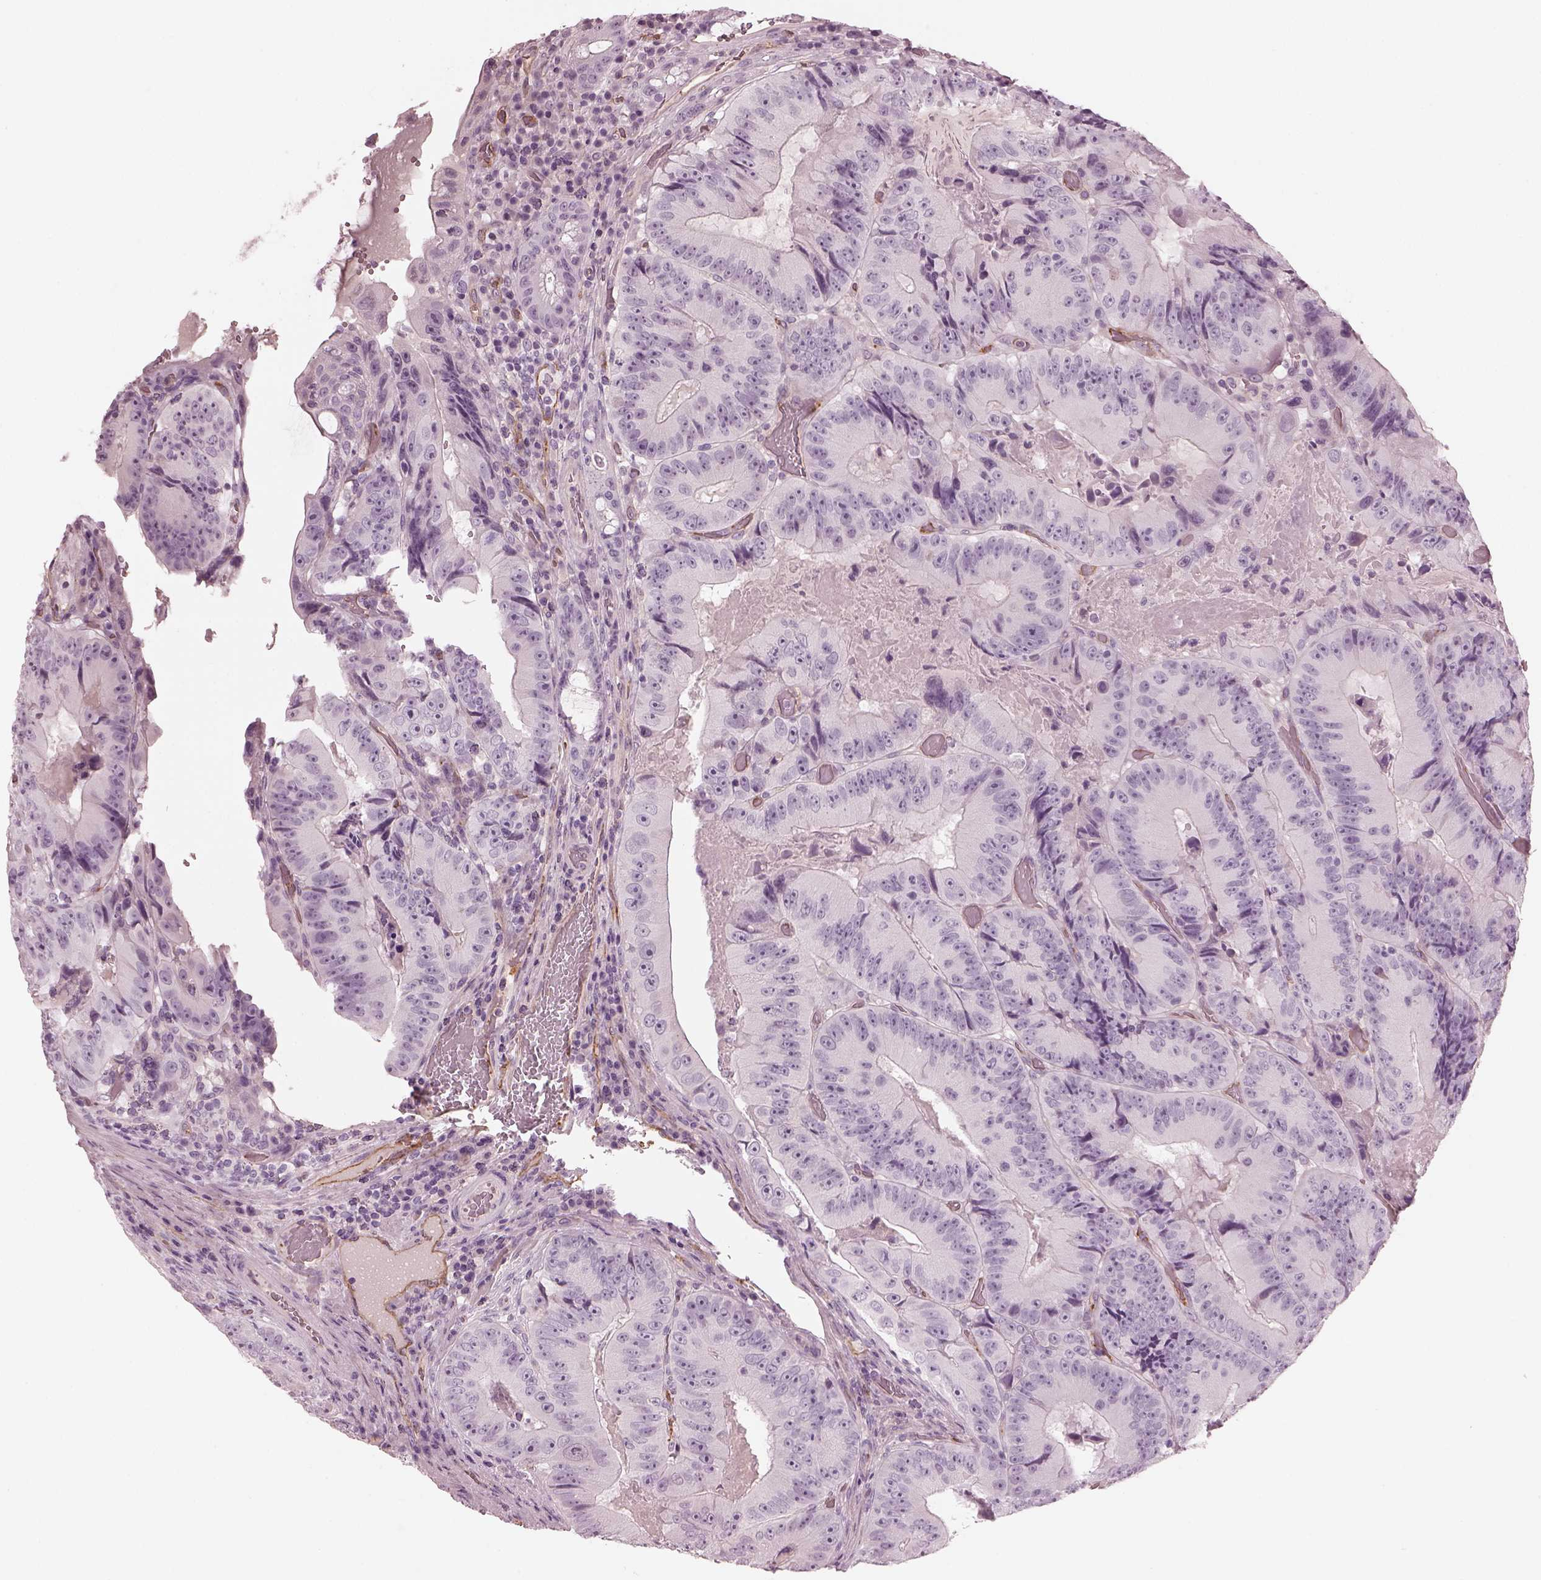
{"staining": {"intensity": "negative", "quantity": "none", "location": "none"}, "tissue": "colorectal cancer", "cell_type": "Tumor cells", "image_type": "cancer", "snomed": [{"axis": "morphology", "description": "Adenocarcinoma, NOS"}, {"axis": "topography", "description": "Colon"}], "caption": "High magnification brightfield microscopy of colorectal cancer (adenocarcinoma) stained with DAB (brown) and counterstained with hematoxylin (blue): tumor cells show no significant expression. (DAB (3,3'-diaminobenzidine) immunohistochemistry with hematoxylin counter stain).", "gene": "EIF4E1B", "patient": {"sex": "female", "age": 86}}